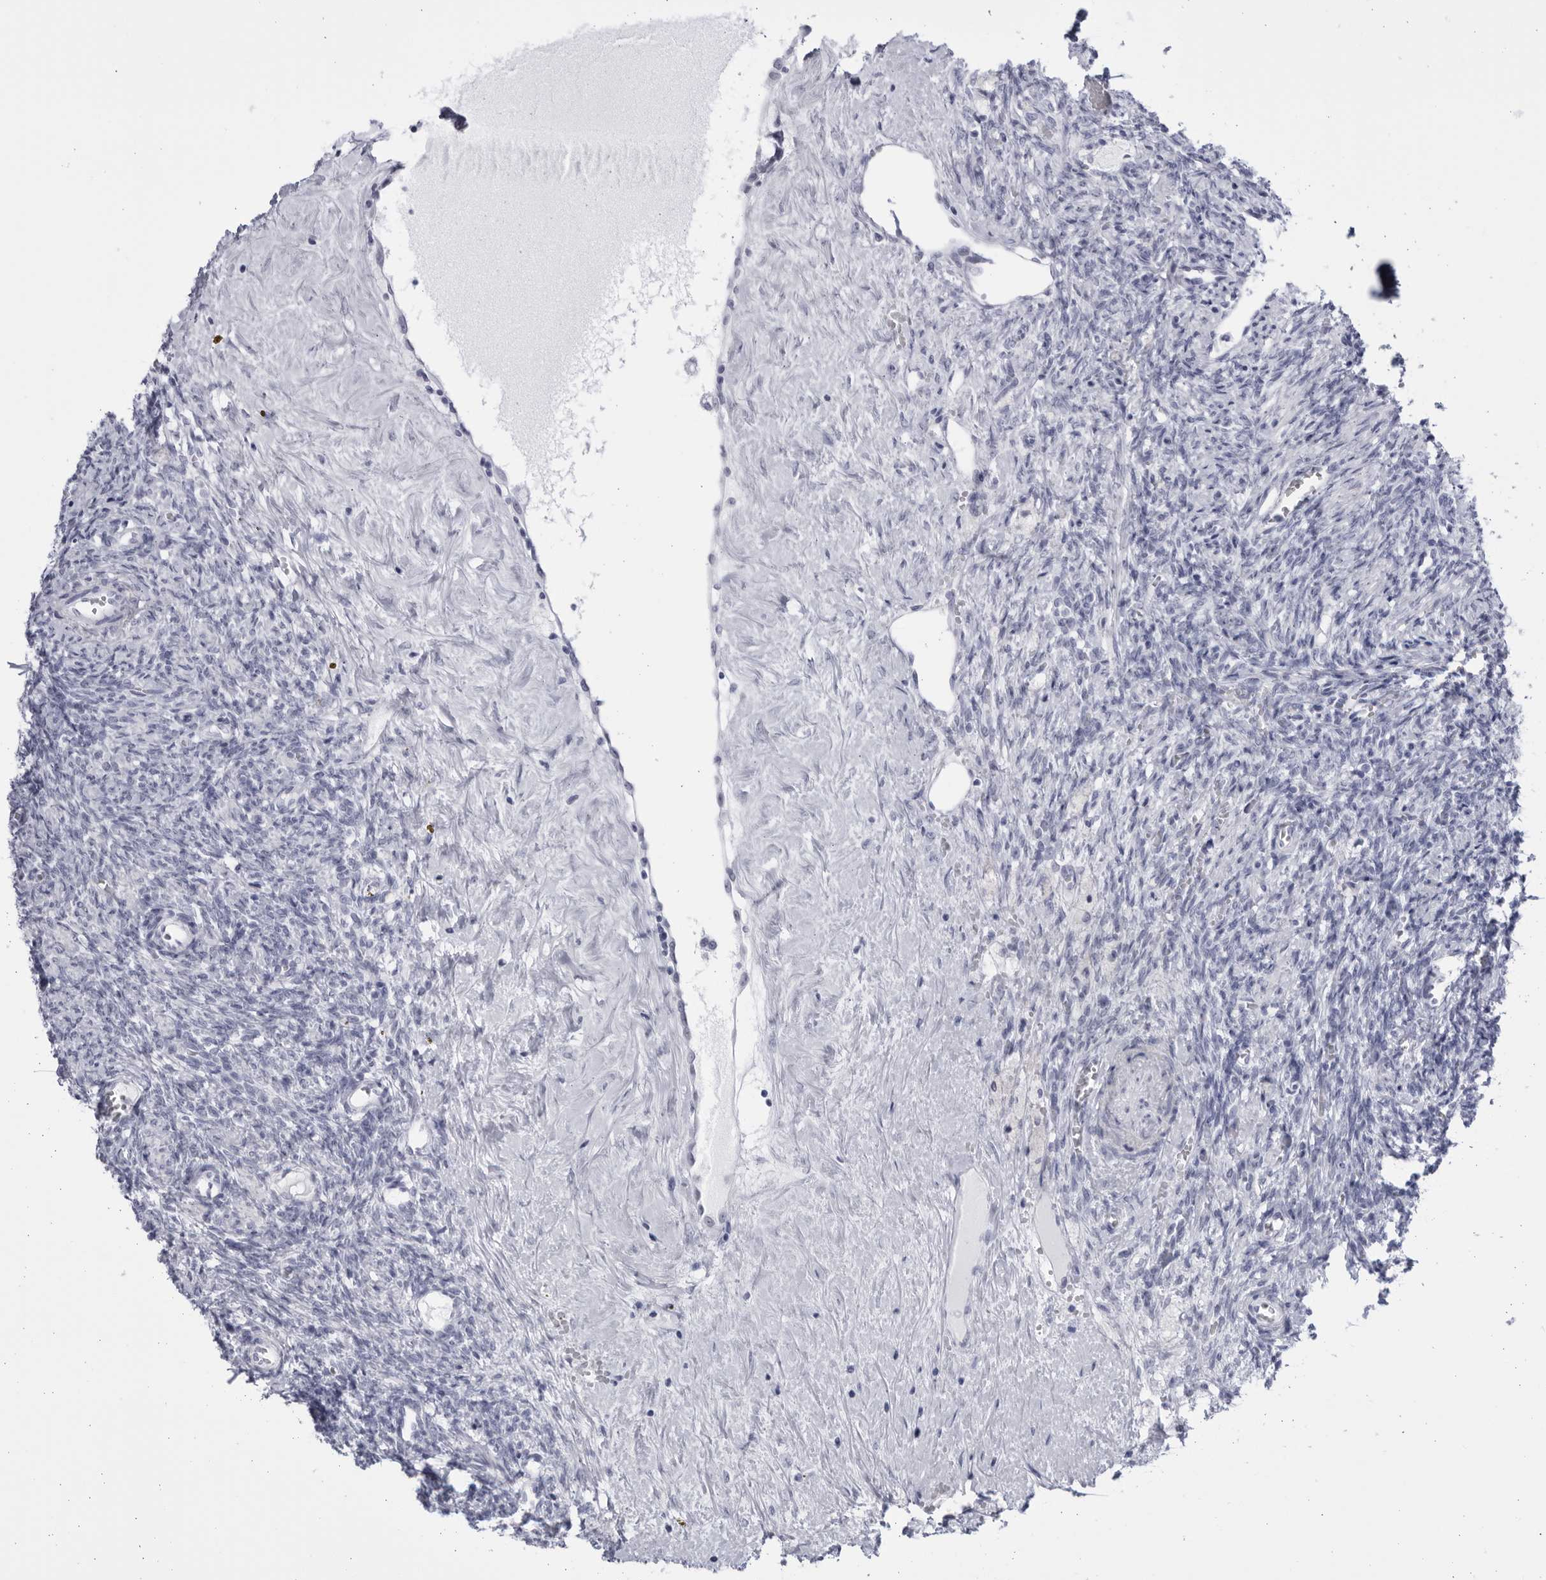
{"staining": {"intensity": "negative", "quantity": "none", "location": "none"}, "tissue": "ovary", "cell_type": "Ovarian stroma cells", "image_type": "normal", "snomed": [{"axis": "morphology", "description": "Normal tissue, NOS"}, {"axis": "topography", "description": "Ovary"}], "caption": "Human ovary stained for a protein using IHC demonstrates no staining in ovarian stroma cells.", "gene": "CCDC181", "patient": {"sex": "female", "age": 41}}